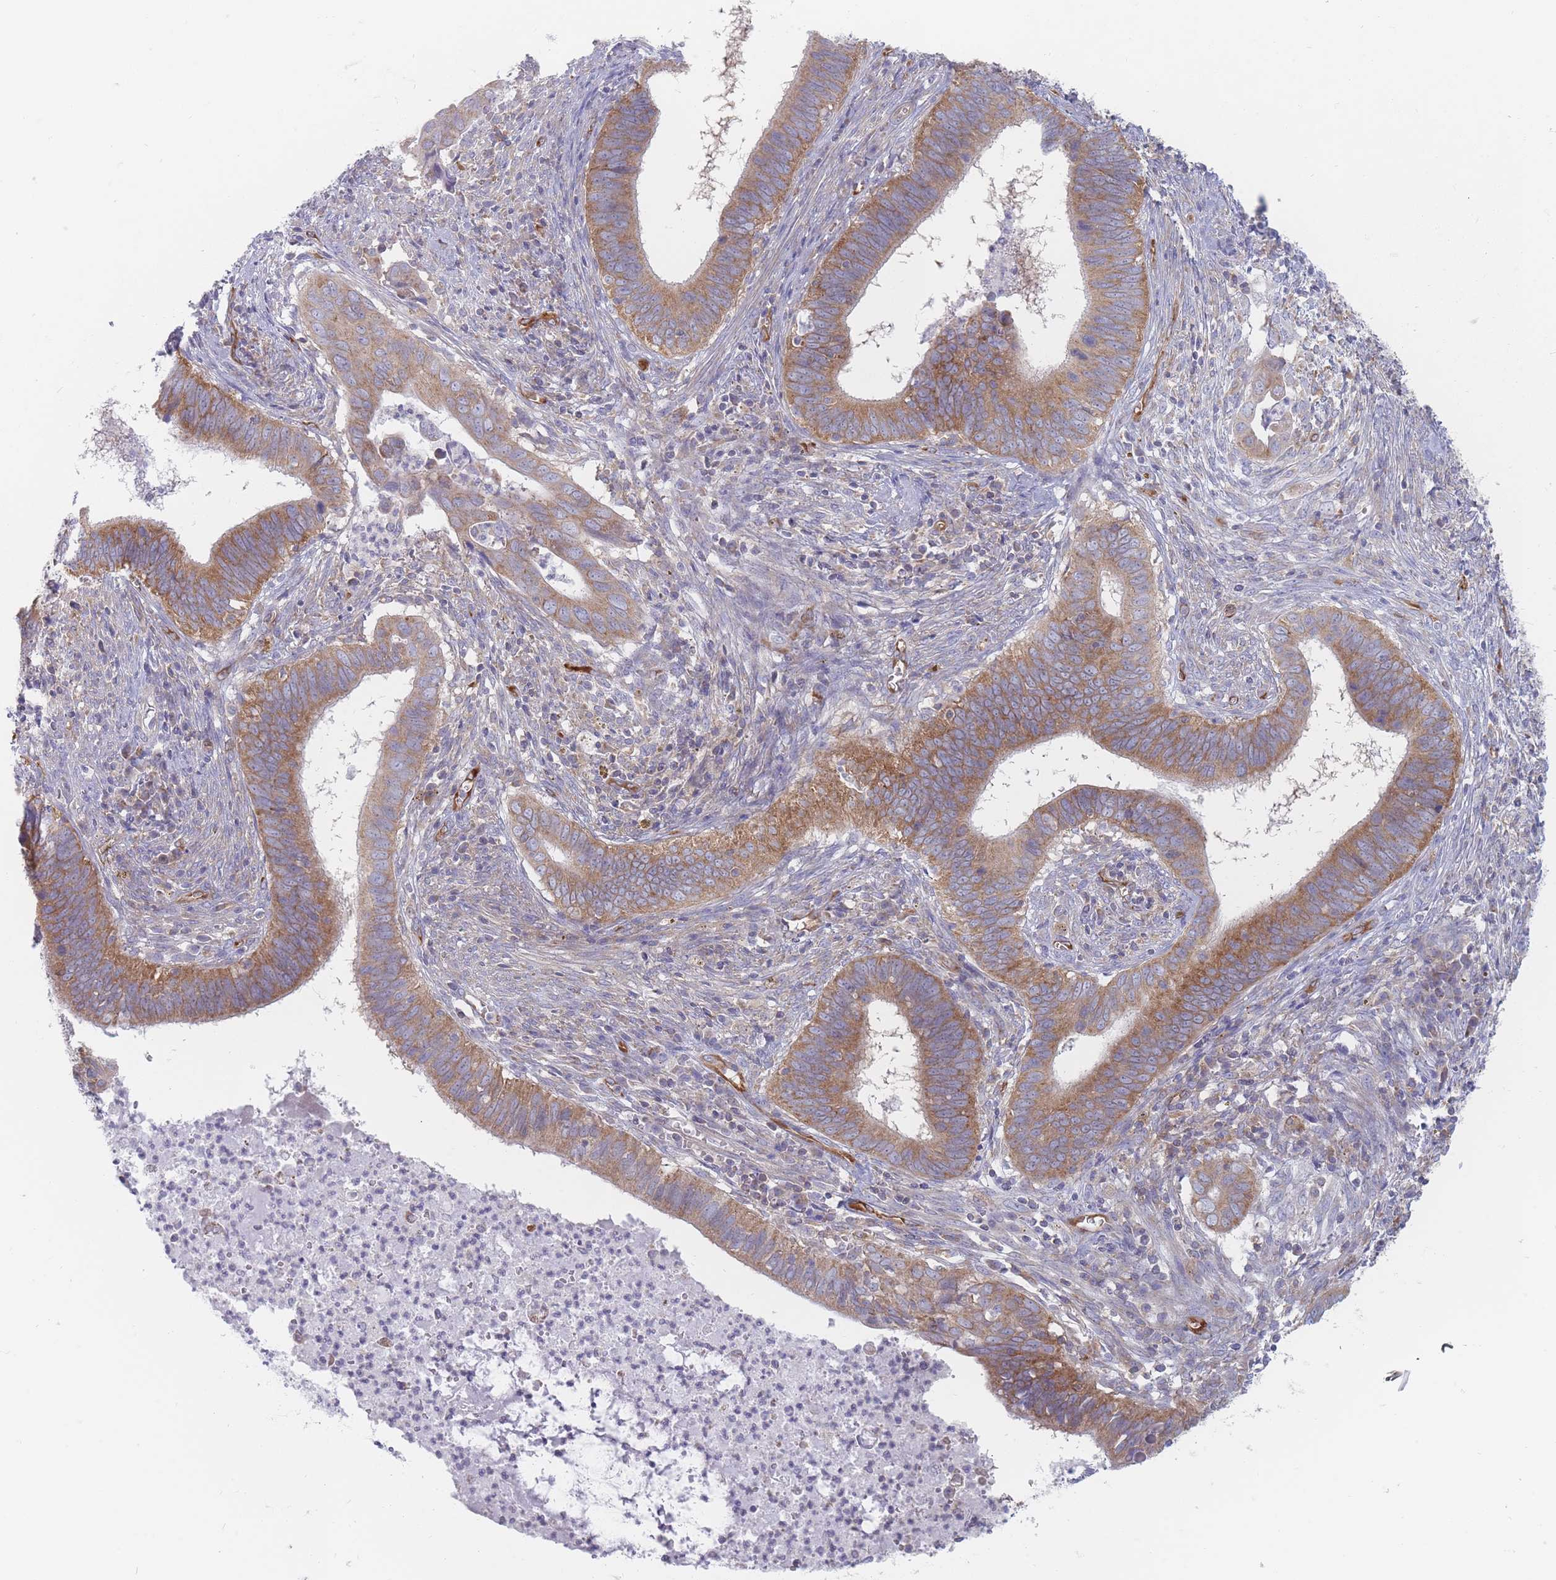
{"staining": {"intensity": "moderate", "quantity": ">75%", "location": "cytoplasmic/membranous"}, "tissue": "cervical cancer", "cell_type": "Tumor cells", "image_type": "cancer", "snomed": [{"axis": "morphology", "description": "Adenocarcinoma, NOS"}, {"axis": "topography", "description": "Cervix"}], "caption": "IHC histopathology image of cervical cancer (adenocarcinoma) stained for a protein (brown), which shows medium levels of moderate cytoplasmic/membranous expression in approximately >75% of tumor cells.", "gene": "MAP1S", "patient": {"sex": "female", "age": 42}}